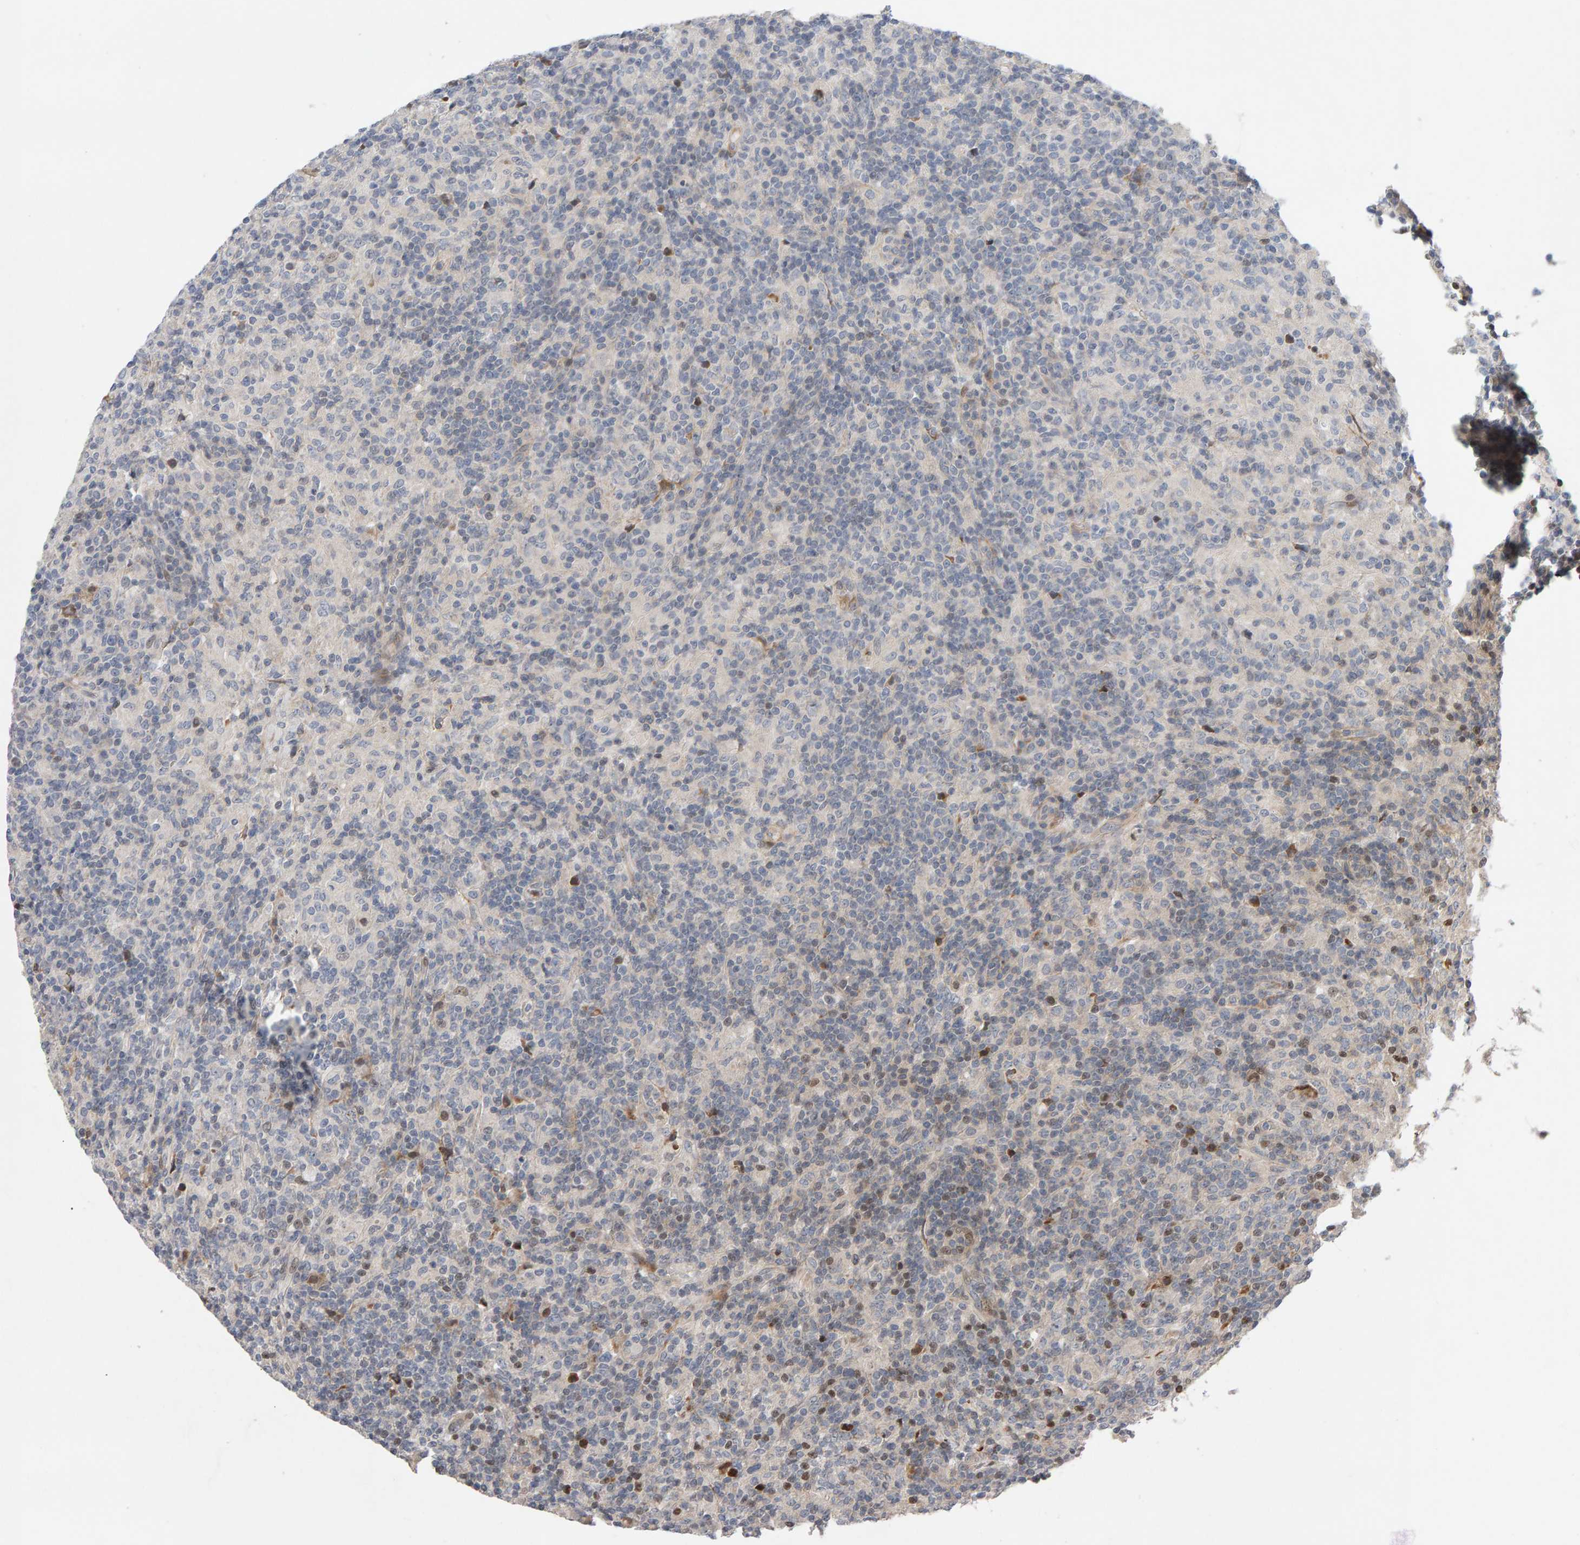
{"staining": {"intensity": "negative", "quantity": "none", "location": "none"}, "tissue": "lymphoma", "cell_type": "Tumor cells", "image_type": "cancer", "snomed": [{"axis": "morphology", "description": "Hodgkin's disease, NOS"}, {"axis": "topography", "description": "Lymph node"}], "caption": "An immunohistochemistry (IHC) histopathology image of Hodgkin's disease is shown. There is no staining in tumor cells of Hodgkin's disease.", "gene": "LZTS1", "patient": {"sex": "male", "age": 70}}